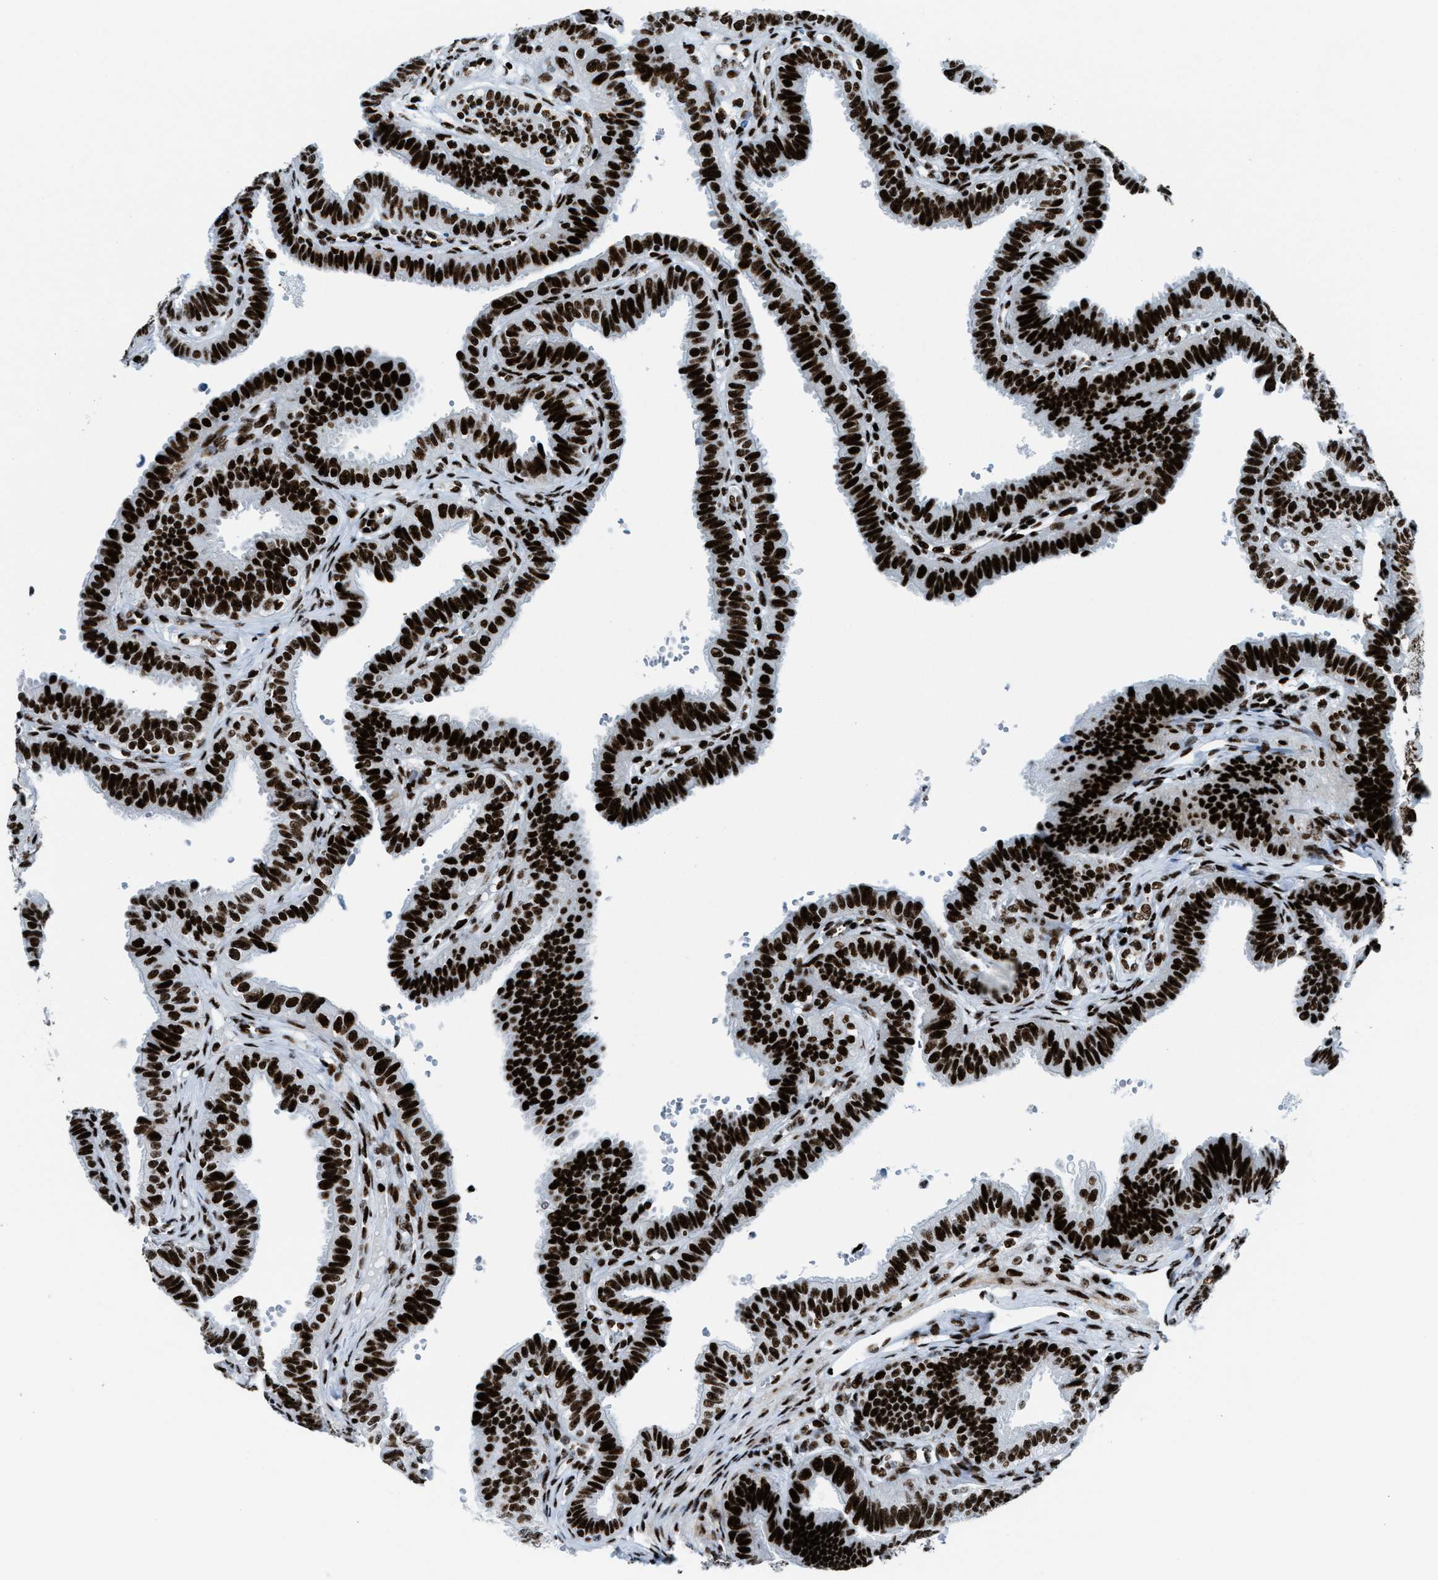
{"staining": {"intensity": "strong", "quantity": ">75%", "location": "nuclear"}, "tissue": "fallopian tube", "cell_type": "Glandular cells", "image_type": "normal", "snomed": [{"axis": "morphology", "description": "Normal tissue, NOS"}, {"axis": "topography", "description": "Fallopian tube"}, {"axis": "topography", "description": "Placenta"}], "caption": "Immunohistochemical staining of normal human fallopian tube displays strong nuclear protein positivity in about >75% of glandular cells.", "gene": "NONO", "patient": {"sex": "female", "age": 34}}